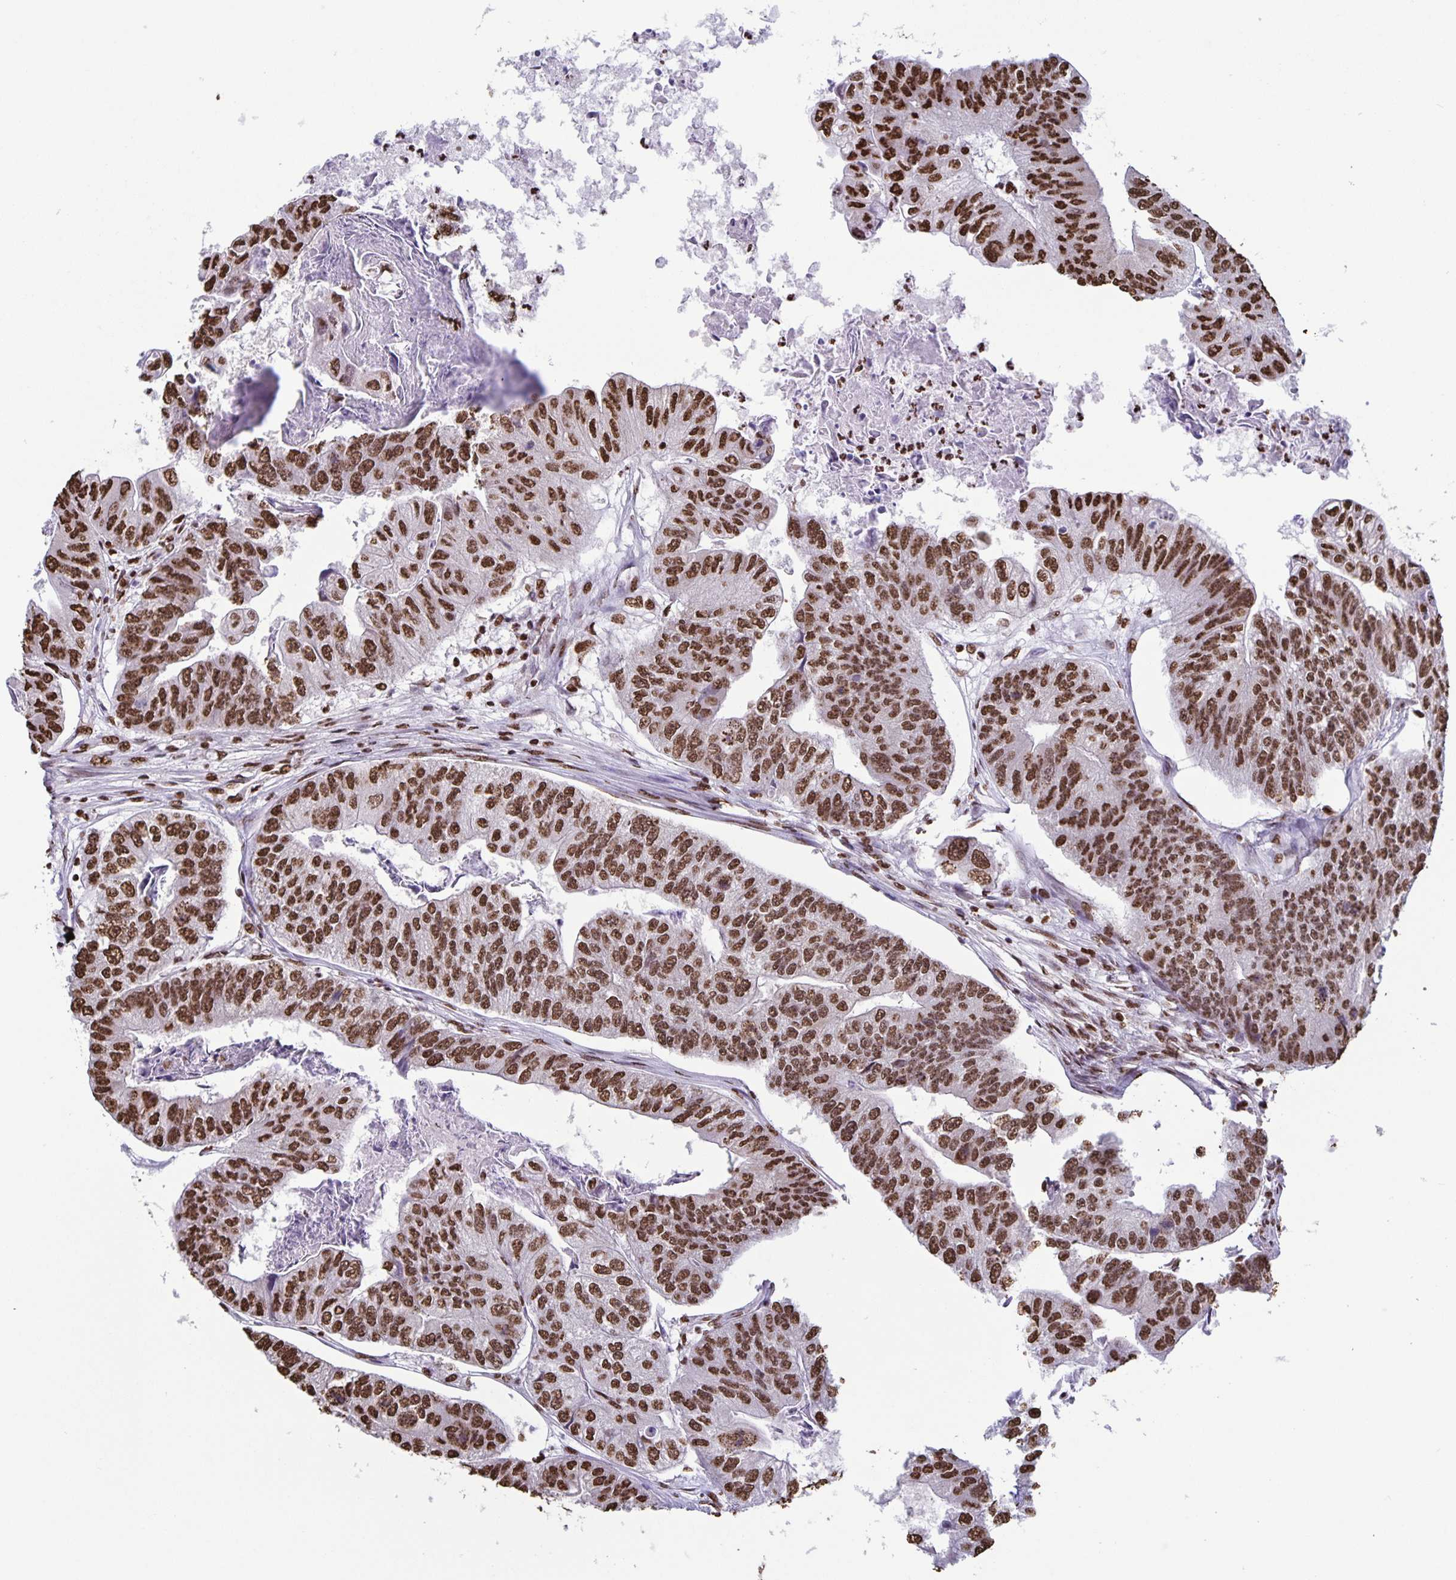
{"staining": {"intensity": "strong", "quantity": ">75%", "location": "nuclear"}, "tissue": "colorectal cancer", "cell_type": "Tumor cells", "image_type": "cancer", "snomed": [{"axis": "morphology", "description": "Adenocarcinoma, NOS"}, {"axis": "topography", "description": "Colon"}], "caption": "Human colorectal adenocarcinoma stained with a brown dye reveals strong nuclear positive expression in approximately >75% of tumor cells.", "gene": "DUT", "patient": {"sex": "female", "age": 67}}